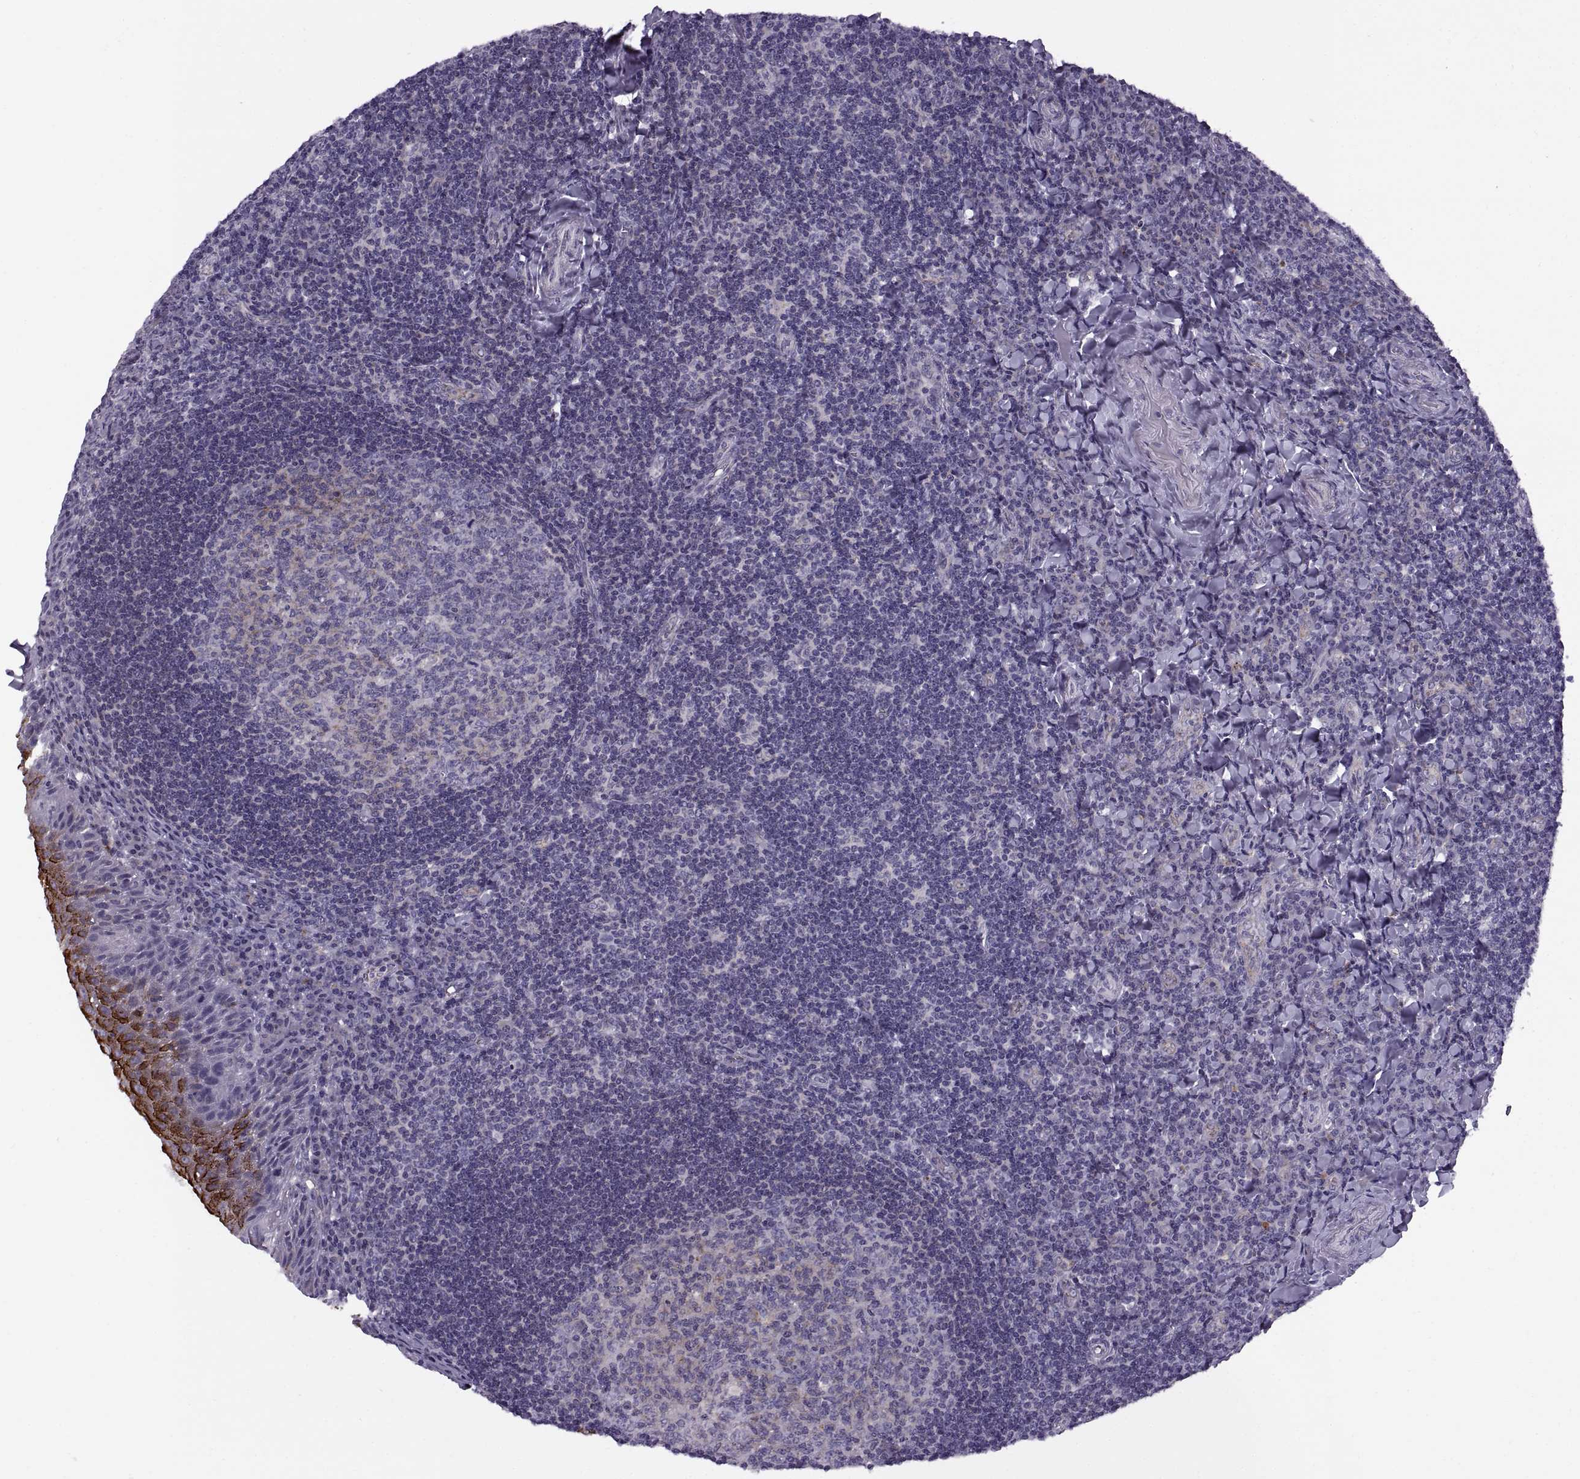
{"staining": {"intensity": "negative", "quantity": "none", "location": "none"}, "tissue": "tonsil", "cell_type": "Germinal center cells", "image_type": "normal", "snomed": [{"axis": "morphology", "description": "Normal tissue, NOS"}, {"axis": "morphology", "description": "Inflammation, NOS"}, {"axis": "topography", "description": "Tonsil"}], "caption": "IHC micrograph of normal tonsil: tonsil stained with DAB (3,3'-diaminobenzidine) exhibits no significant protein staining in germinal center cells.", "gene": "CALCR", "patient": {"sex": "female", "age": 31}}